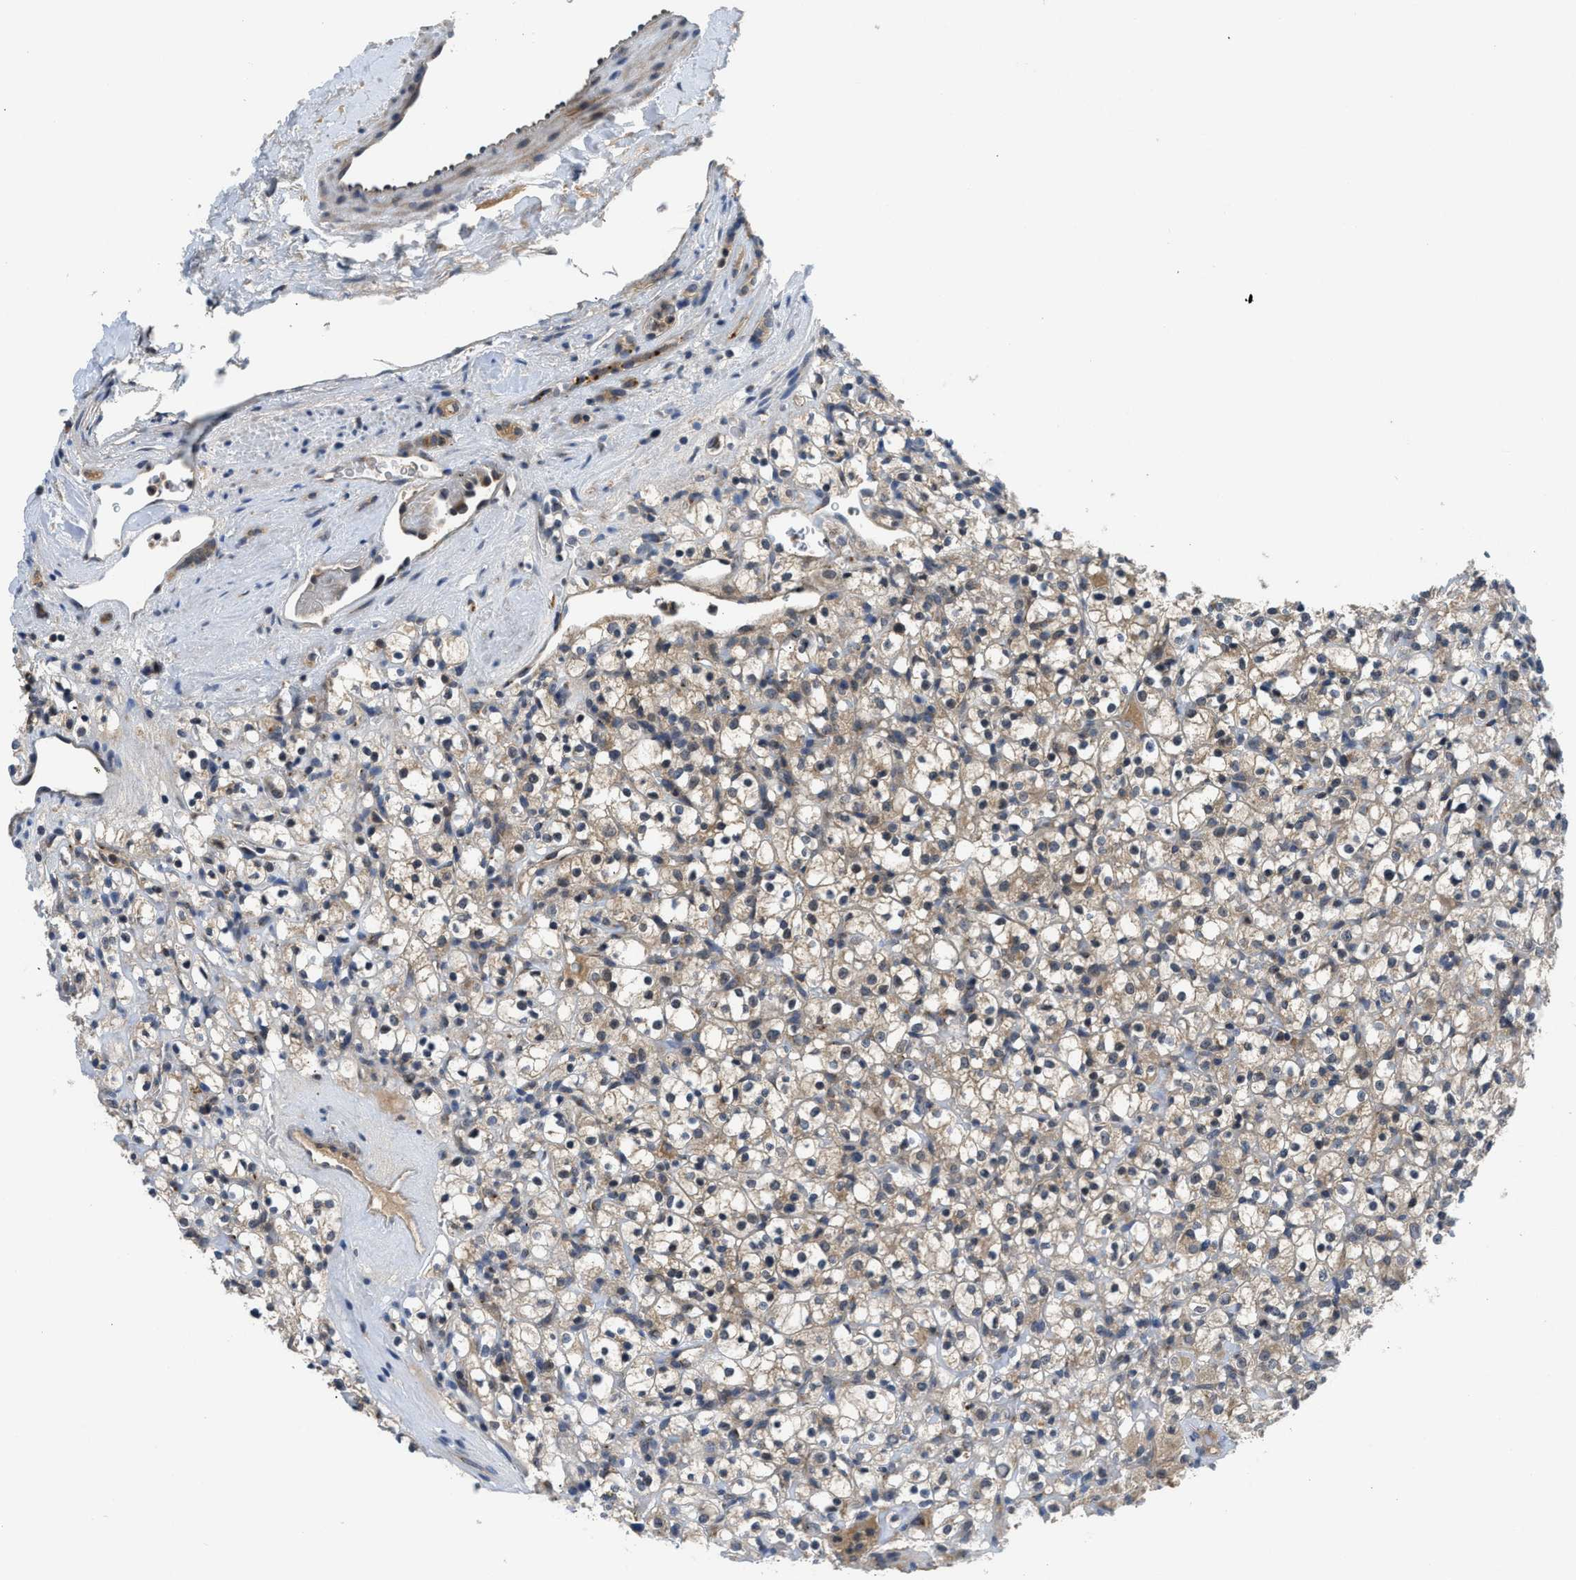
{"staining": {"intensity": "weak", "quantity": ">75%", "location": "cytoplasmic/membranous"}, "tissue": "renal cancer", "cell_type": "Tumor cells", "image_type": "cancer", "snomed": [{"axis": "morphology", "description": "Normal tissue, NOS"}, {"axis": "morphology", "description": "Adenocarcinoma, NOS"}, {"axis": "topography", "description": "Kidney"}], "caption": "Adenocarcinoma (renal) stained with a protein marker displays weak staining in tumor cells.", "gene": "PDE7A", "patient": {"sex": "female", "age": 72}}